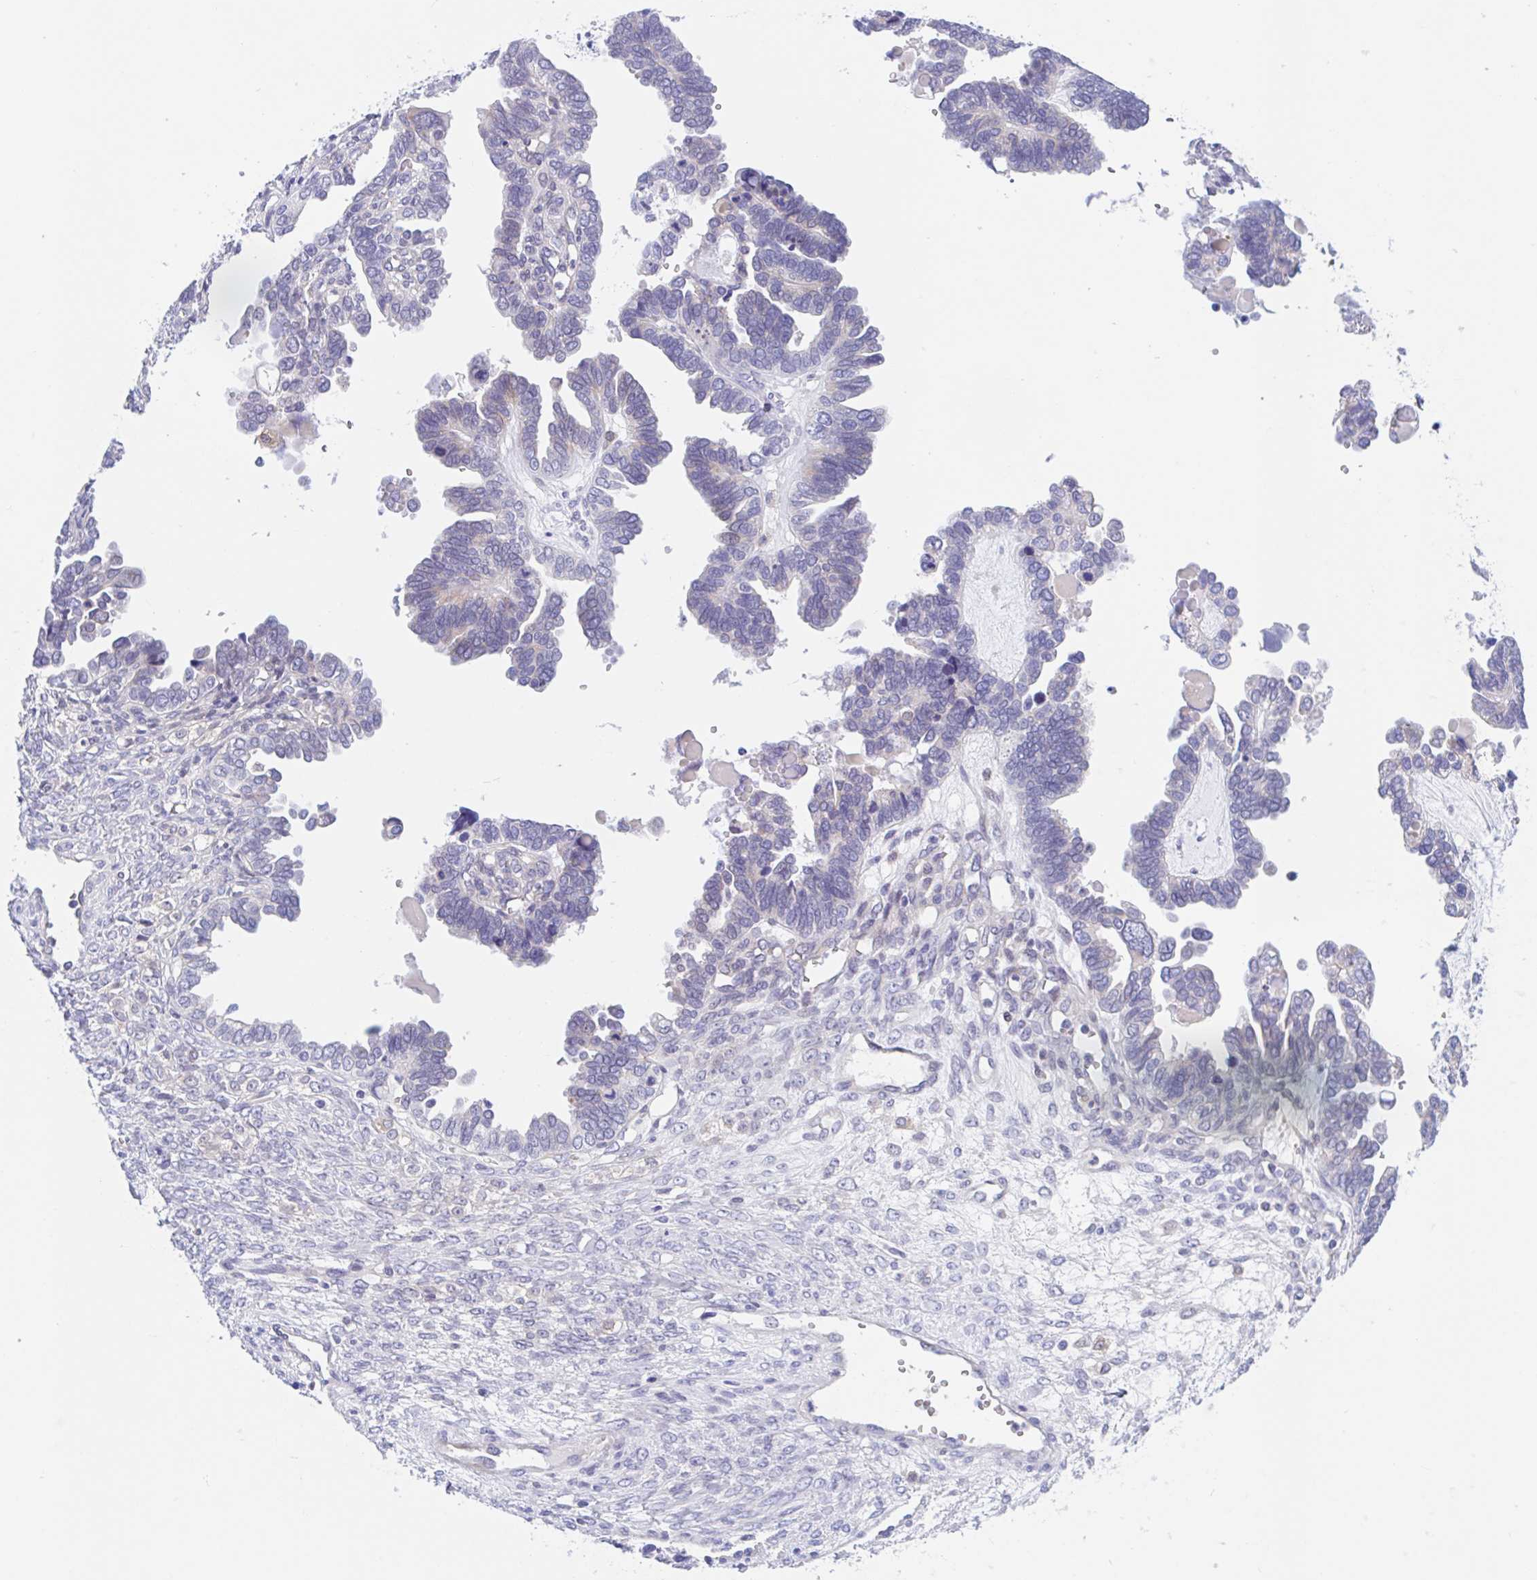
{"staining": {"intensity": "negative", "quantity": "none", "location": "none"}, "tissue": "ovarian cancer", "cell_type": "Tumor cells", "image_type": "cancer", "snomed": [{"axis": "morphology", "description": "Cystadenocarcinoma, serous, NOS"}, {"axis": "topography", "description": "Ovary"}], "caption": "Tumor cells are negative for protein expression in human ovarian serous cystadenocarcinoma.", "gene": "TMEM86A", "patient": {"sex": "female", "age": 51}}